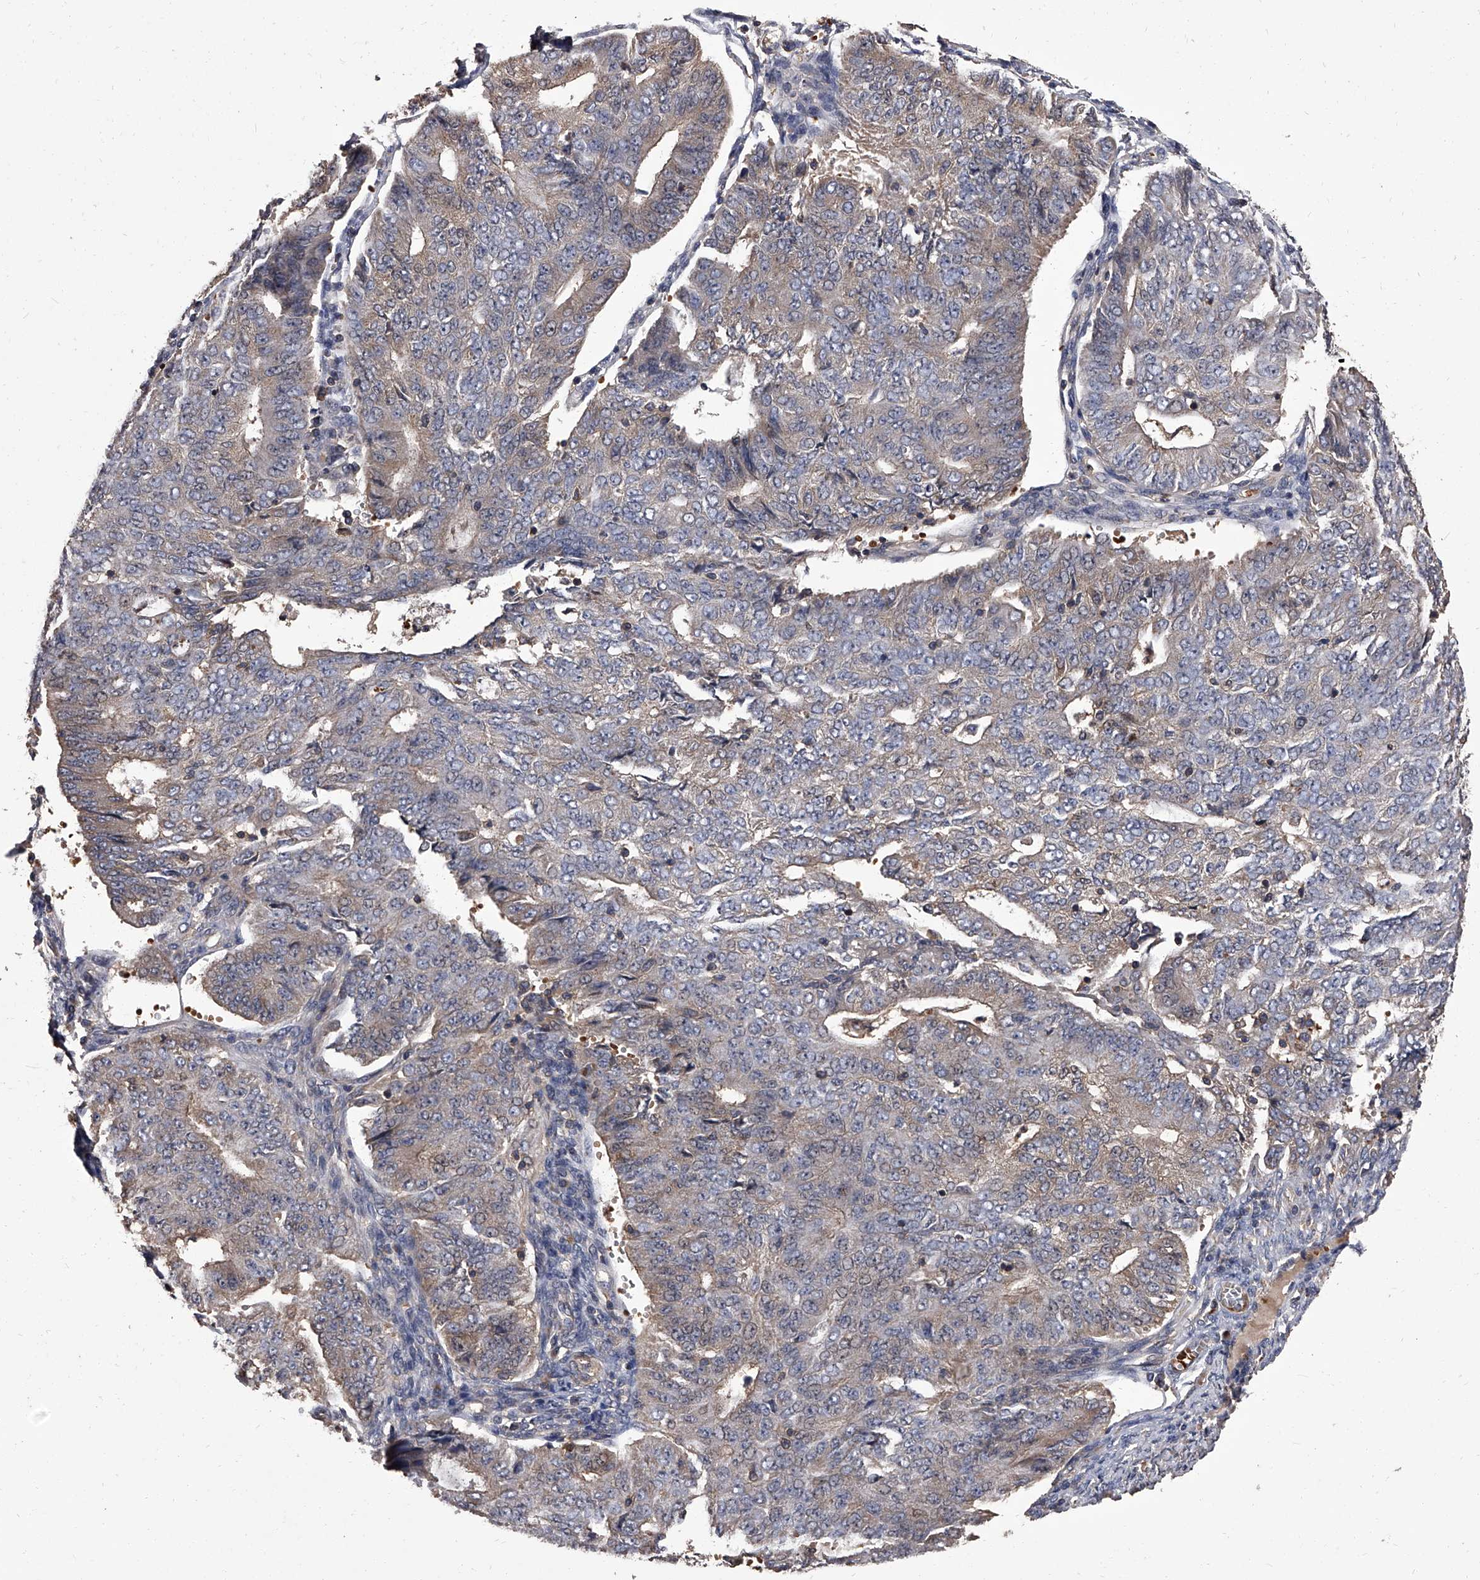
{"staining": {"intensity": "weak", "quantity": "25%-75%", "location": "cytoplasmic/membranous"}, "tissue": "endometrial cancer", "cell_type": "Tumor cells", "image_type": "cancer", "snomed": [{"axis": "morphology", "description": "Adenocarcinoma, NOS"}, {"axis": "topography", "description": "Endometrium"}], "caption": "Immunohistochemistry (IHC) of endometrial cancer displays low levels of weak cytoplasmic/membranous expression in approximately 25%-75% of tumor cells.", "gene": "STK36", "patient": {"sex": "female", "age": 32}}